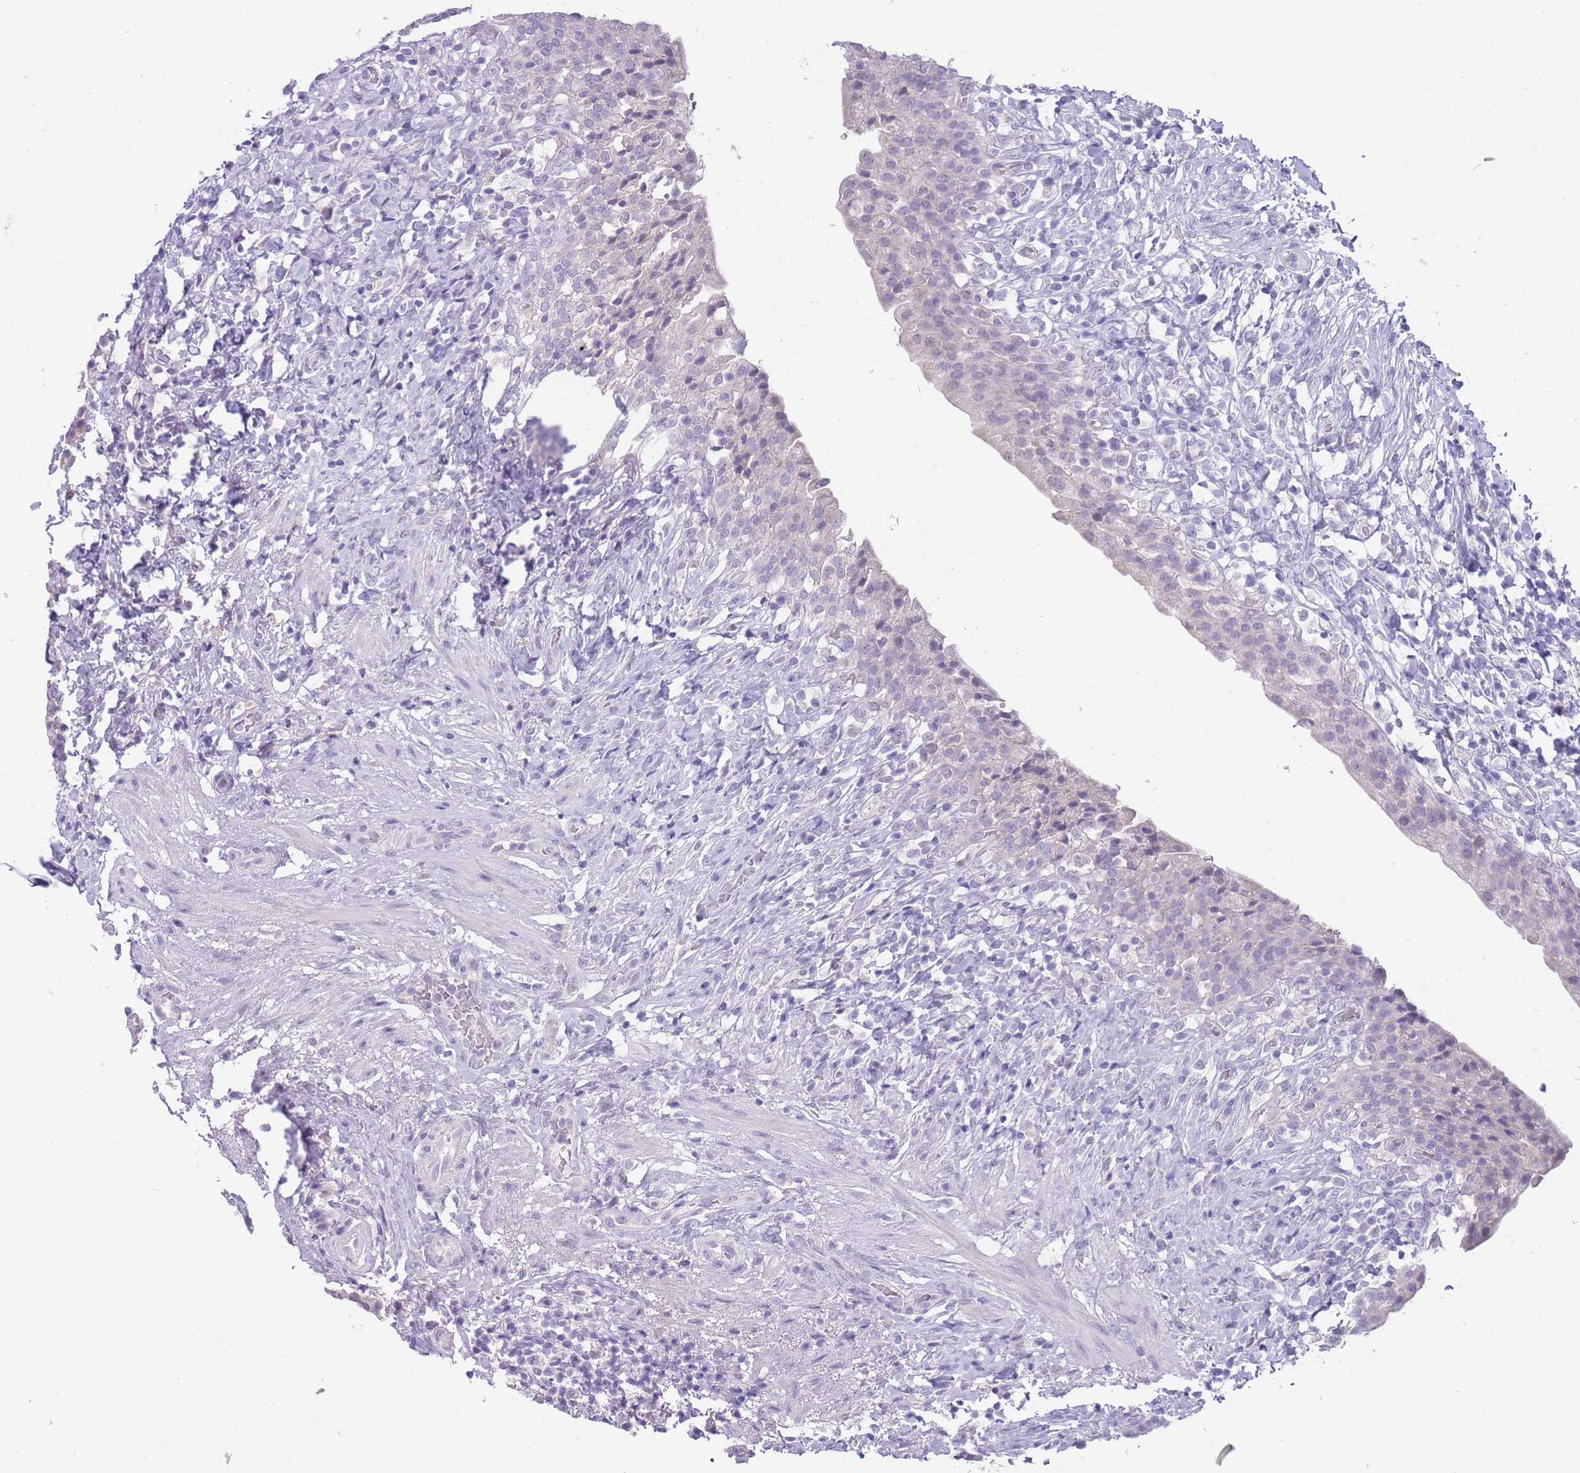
{"staining": {"intensity": "negative", "quantity": "none", "location": "none"}, "tissue": "urinary bladder", "cell_type": "Urothelial cells", "image_type": "normal", "snomed": [{"axis": "morphology", "description": "Normal tissue, NOS"}, {"axis": "morphology", "description": "Inflammation, NOS"}, {"axis": "topography", "description": "Urinary bladder"}], "caption": "DAB (3,3'-diaminobenzidine) immunohistochemical staining of normal human urinary bladder displays no significant expression in urothelial cells.", "gene": "ERICH4", "patient": {"sex": "male", "age": 64}}